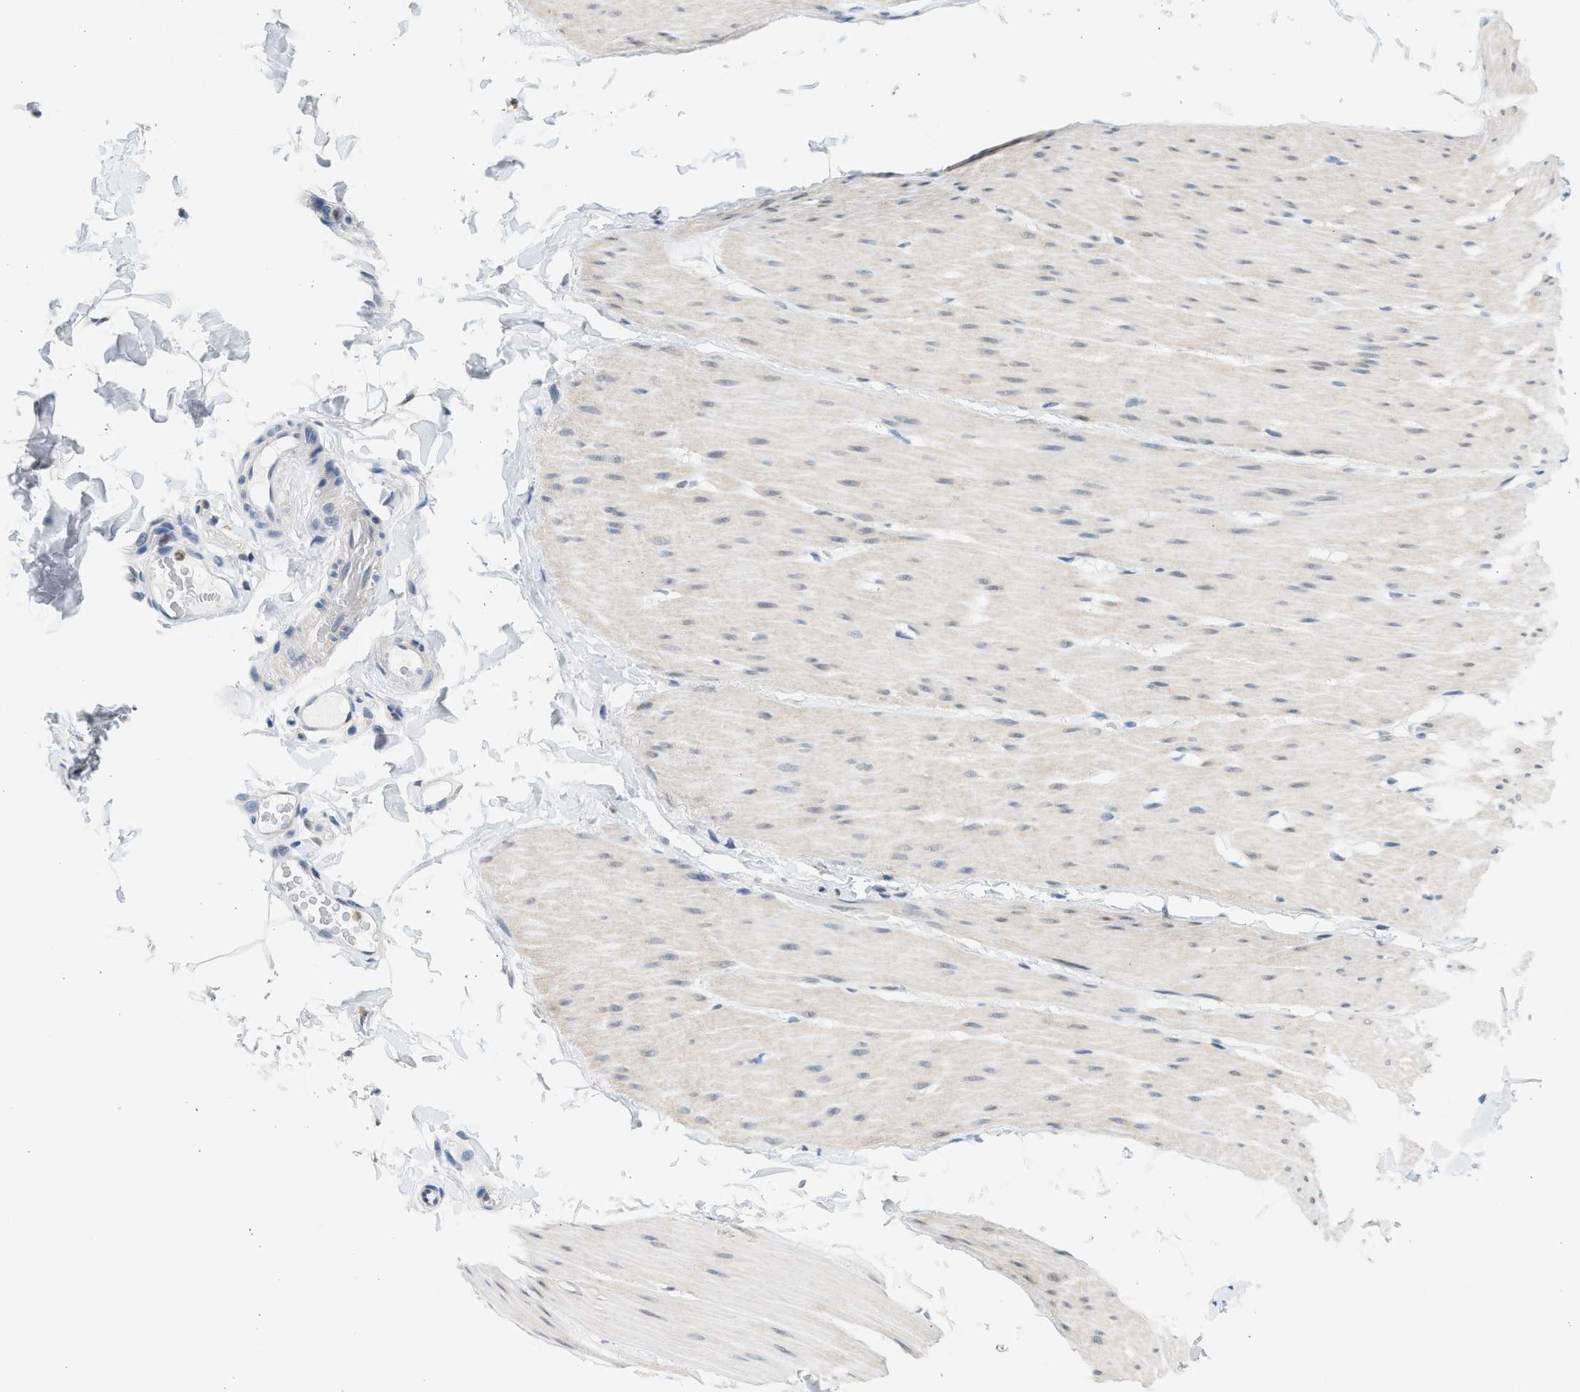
{"staining": {"intensity": "weak", "quantity": "<25%", "location": "cytoplasmic/membranous,nuclear"}, "tissue": "smooth muscle", "cell_type": "Smooth muscle cells", "image_type": "normal", "snomed": [{"axis": "morphology", "description": "Normal tissue, NOS"}, {"axis": "topography", "description": "Smooth muscle"}, {"axis": "topography", "description": "Colon"}], "caption": "This is a photomicrograph of immunohistochemistry staining of normal smooth muscle, which shows no positivity in smooth muscle cells. (DAB (3,3'-diaminobenzidine) IHC with hematoxylin counter stain).", "gene": "HIPK1", "patient": {"sex": "male", "age": 67}}